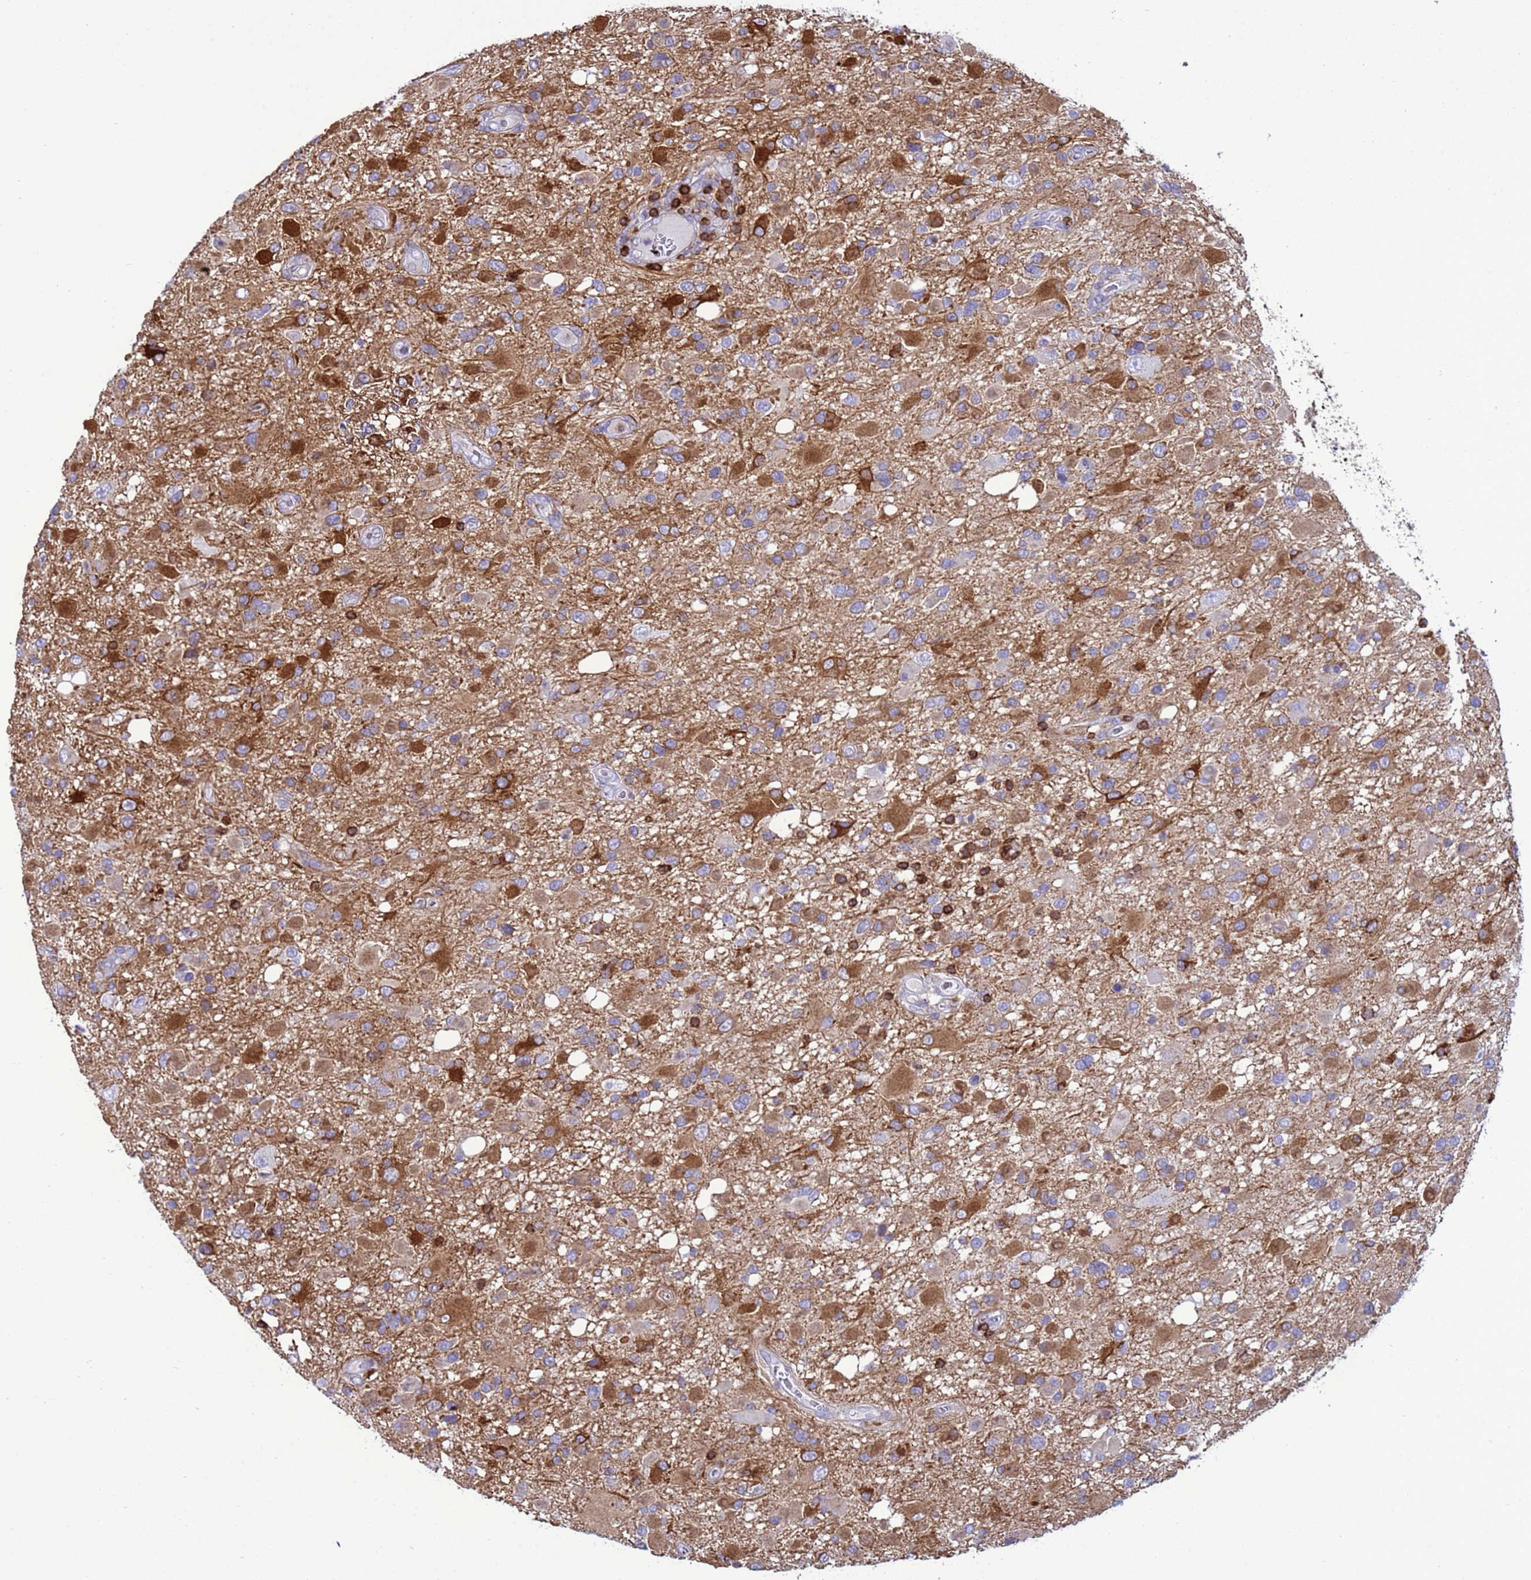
{"staining": {"intensity": "moderate", "quantity": ">75%", "location": "cytoplasmic/membranous"}, "tissue": "glioma", "cell_type": "Tumor cells", "image_type": "cancer", "snomed": [{"axis": "morphology", "description": "Glioma, malignant, High grade"}, {"axis": "topography", "description": "Brain"}], "caption": "A brown stain shows moderate cytoplasmic/membranous staining of a protein in human glioma tumor cells.", "gene": "EZR", "patient": {"sex": "male", "age": 53}}